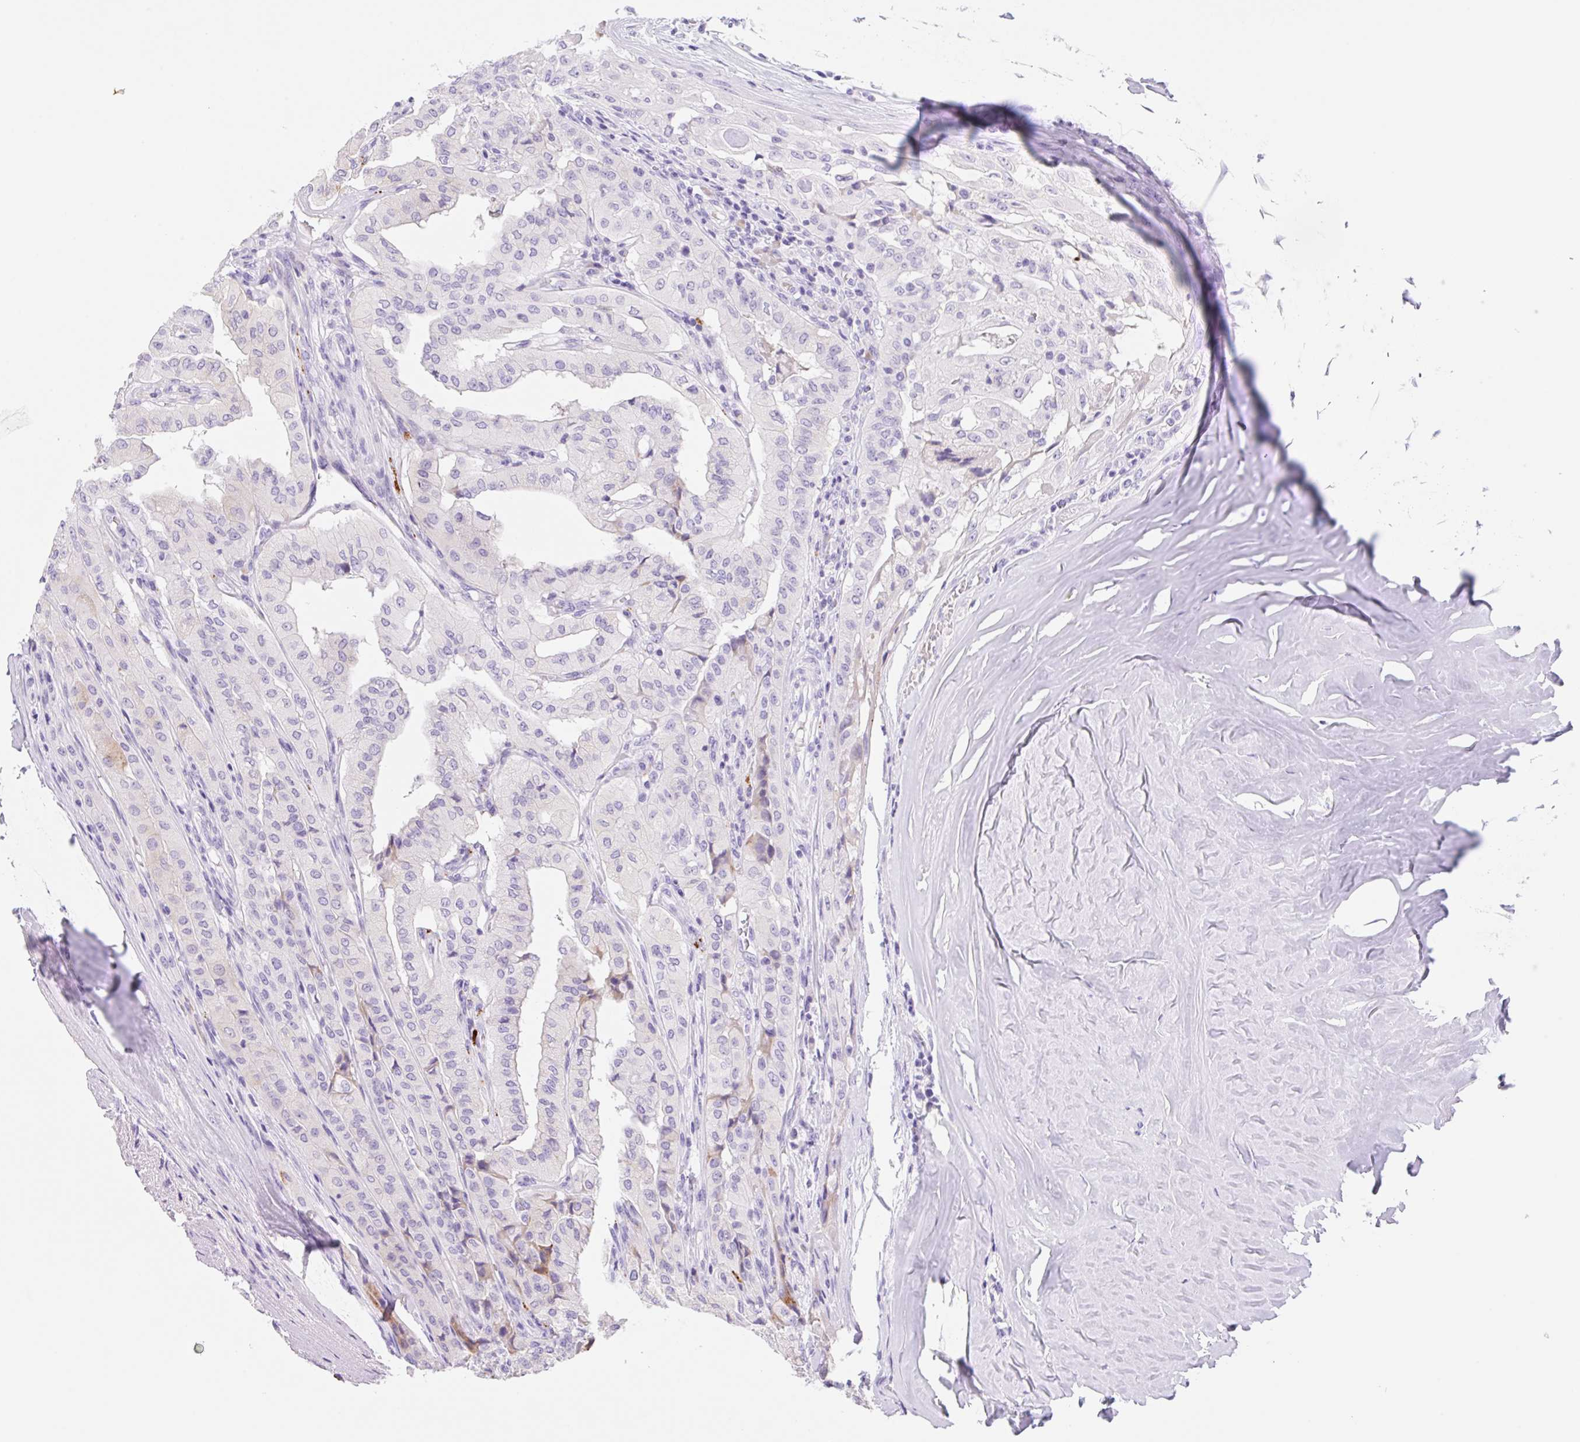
{"staining": {"intensity": "negative", "quantity": "none", "location": "none"}, "tissue": "thyroid cancer", "cell_type": "Tumor cells", "image_type": "cancer", "snomed": [{"axis": "morphology", "description": "Papillary adenocarcinoma, NOS"}, {"axis": "topography", "description": "Thyroid gland"}], "caption": "IHC of human thyroid cancer (papillary adenocarcinoma) demonstrates no staining in tumor cells.", "gene": "KLK8", "patient": {"sex": "female", "age": 59}}